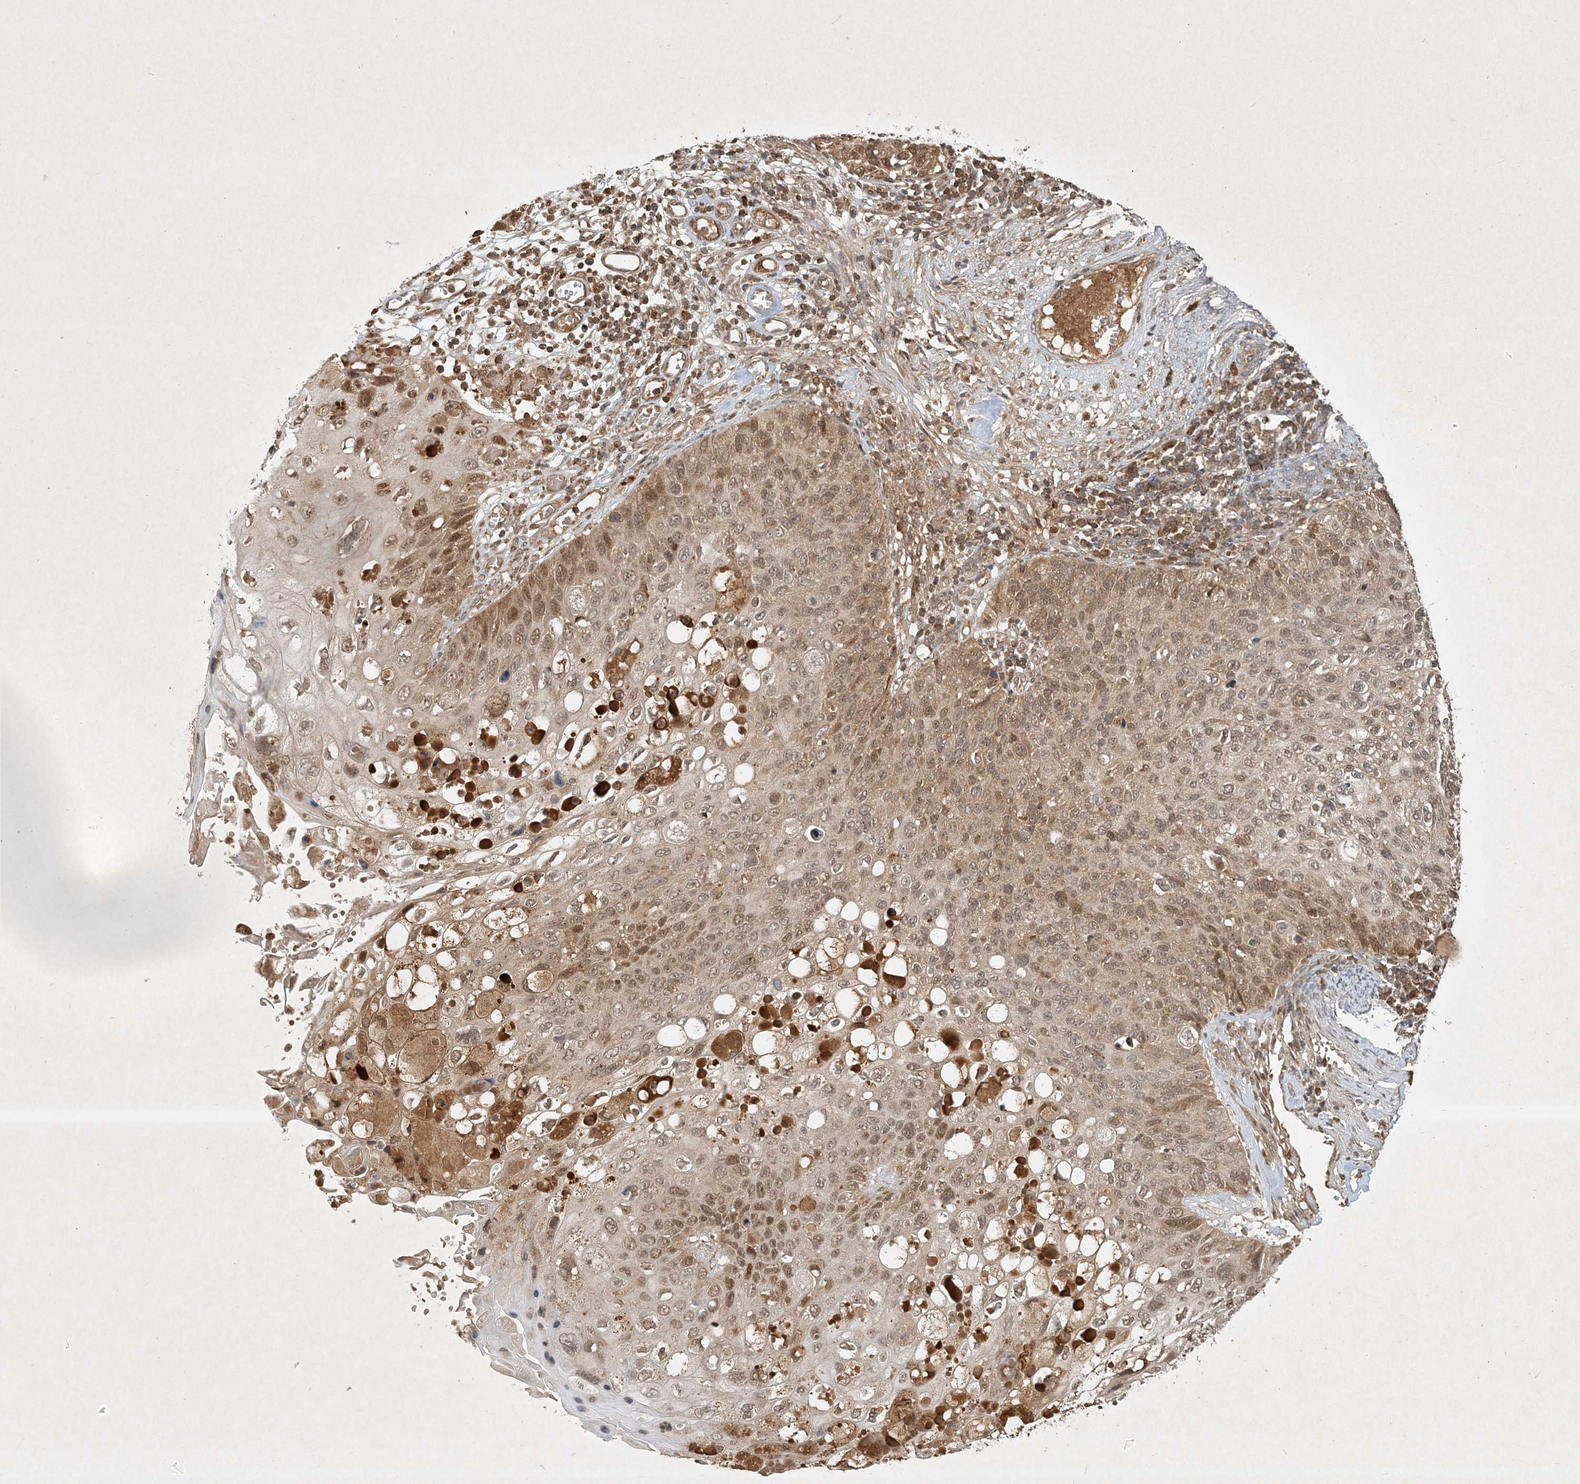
{"staining": {"intensity": "moderate", "quantity": ">75%", "location": "cytoplasmic/membranous,nuclear"}, "tissue": "cervical cancer", "cell_type": "Tumor cells", "image_type": "cancer", "snomed": [{"axis": "morphology", "description": "Squamous cell carcinoma, NOS"}, {"axis": "topography", "description": "Cervix"}], "caption": "Protein staining of squamous cell carcinoma (cervical) tissue demonstrates moderate cytoplasmic/membranous and nuclear staining in about >75% of tumor cells.", "gene": "PLTP", "patient": {"sex": "female", "age": 70}}